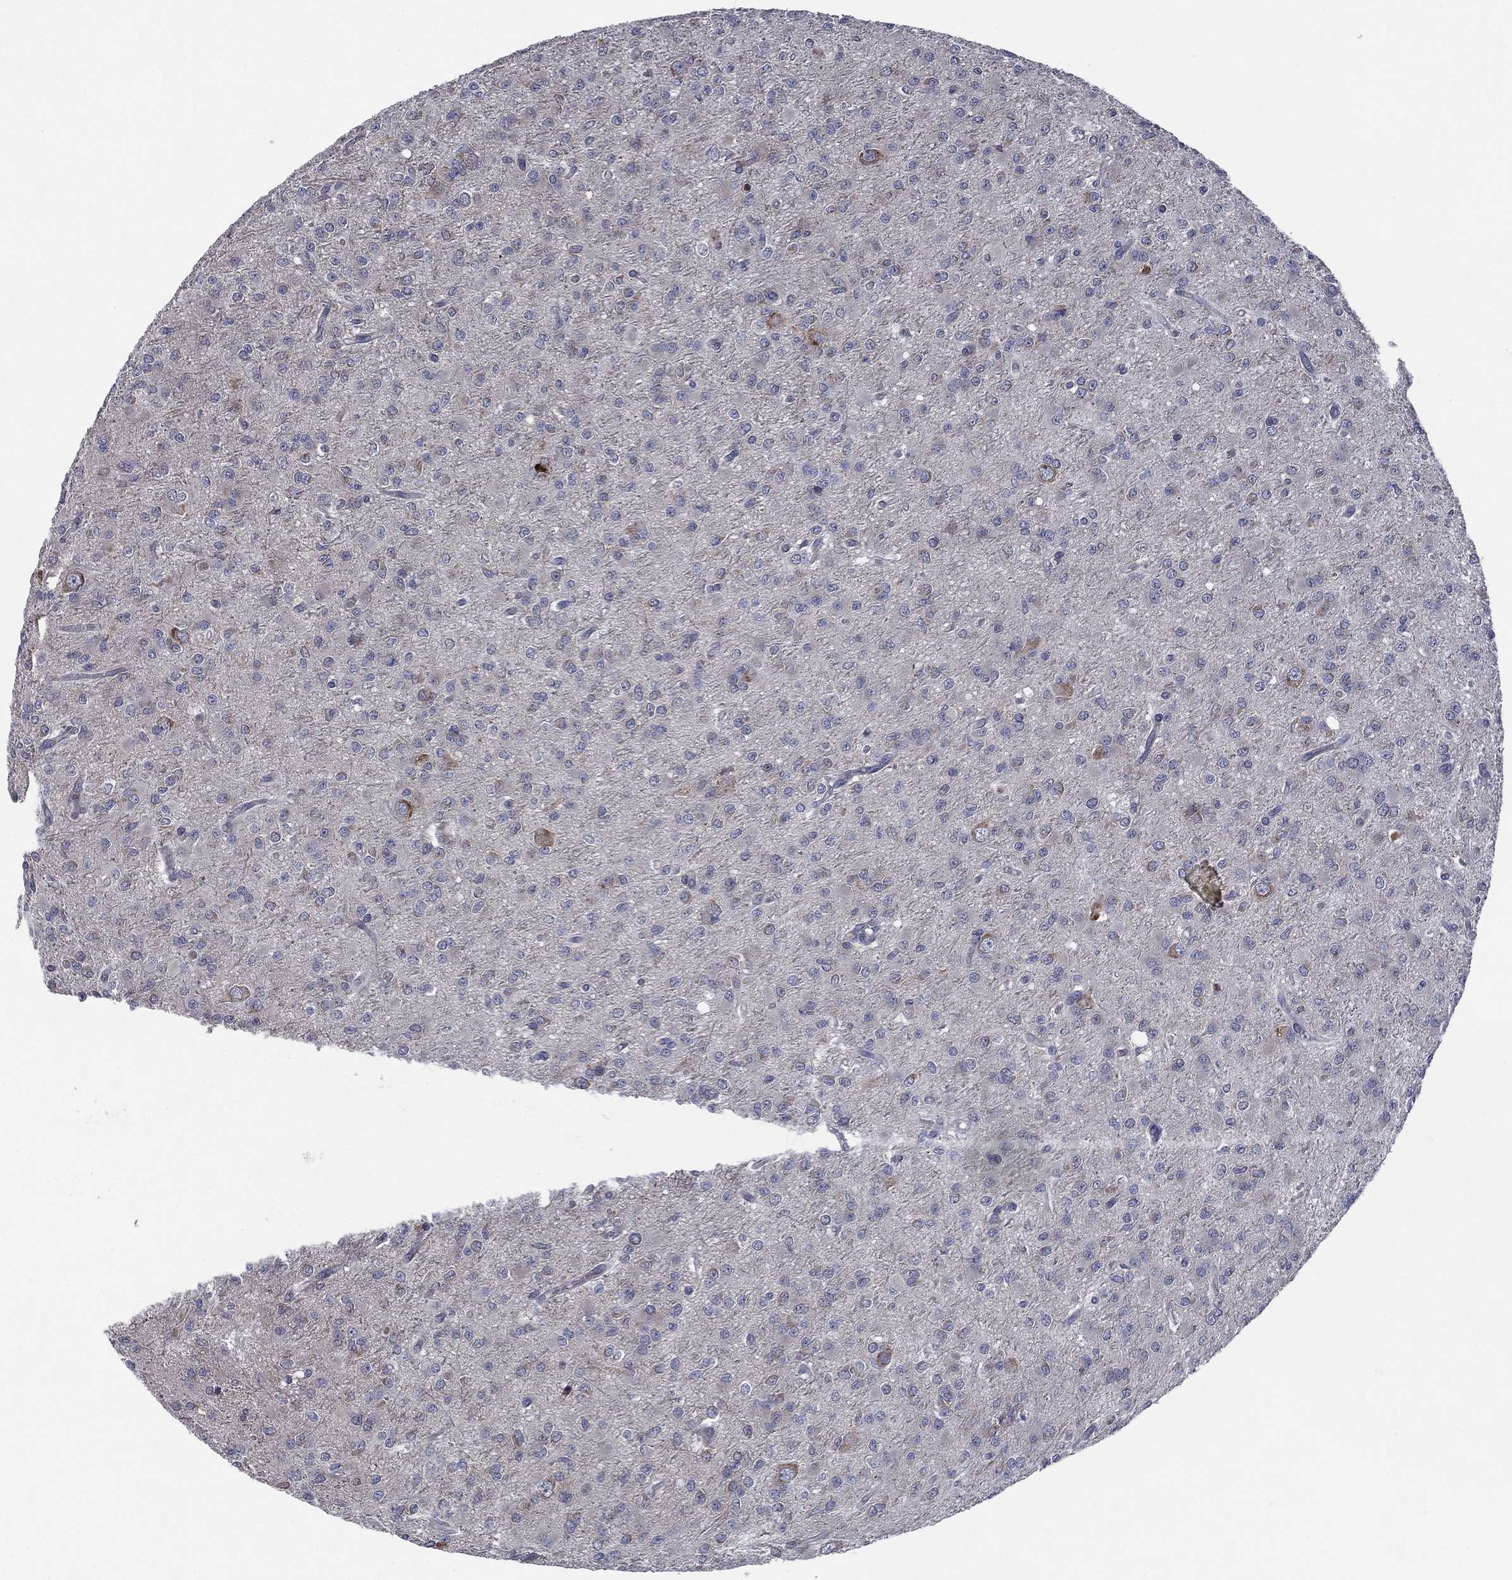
{"staining": {"intensity": "negative", "quantity": "none", "location": "none"}, "tissue": "glioma", "cell_type": "Tumor cells", "image_type": "cancer", "snomed": [{"axis": "morphology", "description": "Glioma, malignant, Low grade"}, {"axis": "topography", "description": "Brain"}], "caption": "DAB immunohistochemical staining of human glioma exhibits no significant positivity in tumor cells.", "gene": "CCDC159", "patient": {"sex": "male", "age": 27}}